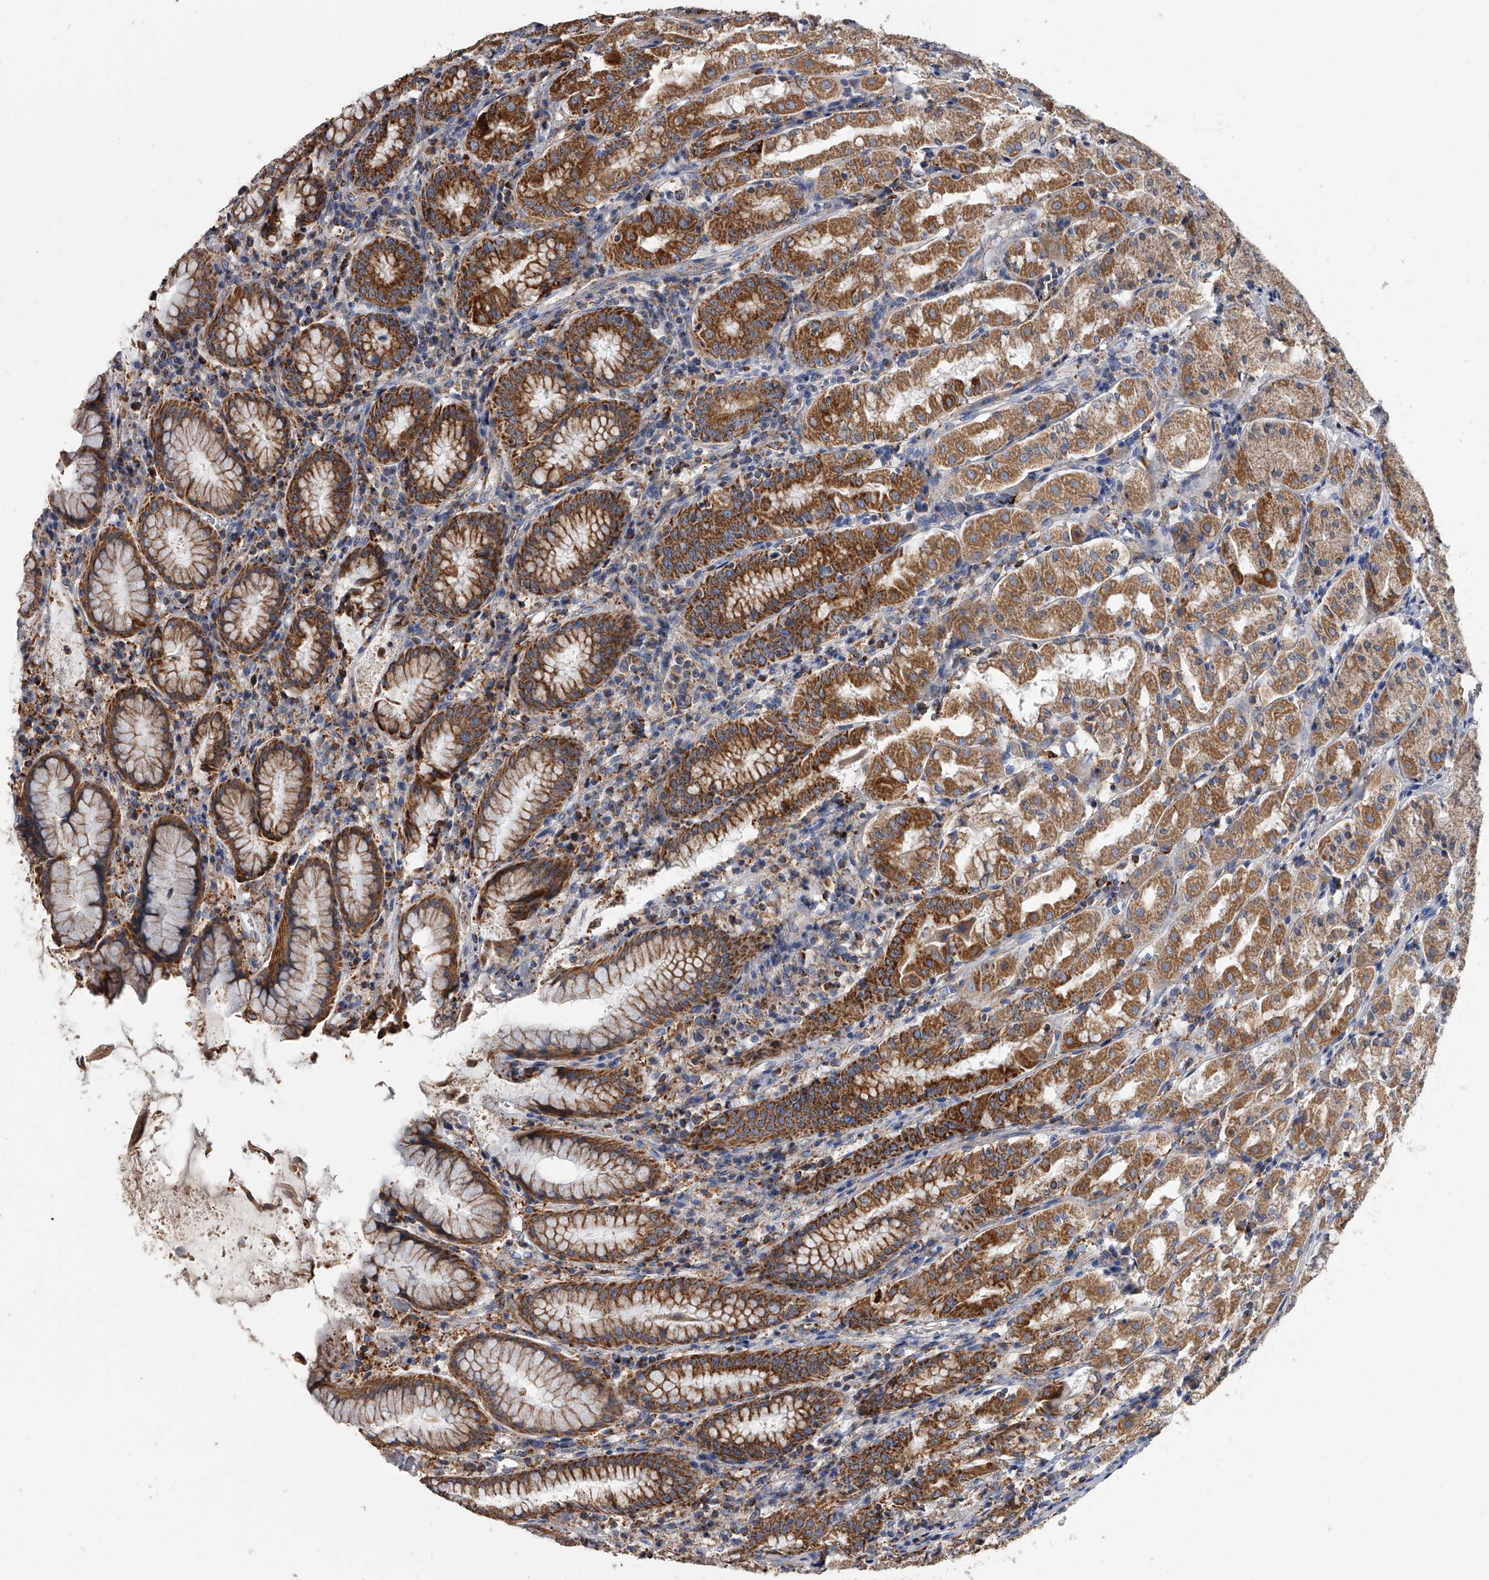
{"staining": {"intensity": "strong", "quantity": ">75%", "location": "cytoplasmic/membranous"}, "tissue": "stomach", "cell_type": "Glandular cells", "image_type": "normal", "snomed": [{"axis": "morphology", "description": "Normal tissue, NOS"}, {"axis": "topography", "description": "Stomach"}, {"axis": "topography", "description": "Stomach, lower"}], "caption": "IHC photomicrograph of unremarkable human stomach stained for a protein (brown), which displays high levels of strong cytoplasmic/membranous positivity in approximately >75% of glandular cells.", "gene": "MRPL28", "patient": {"sex": "female", "age": 56}}